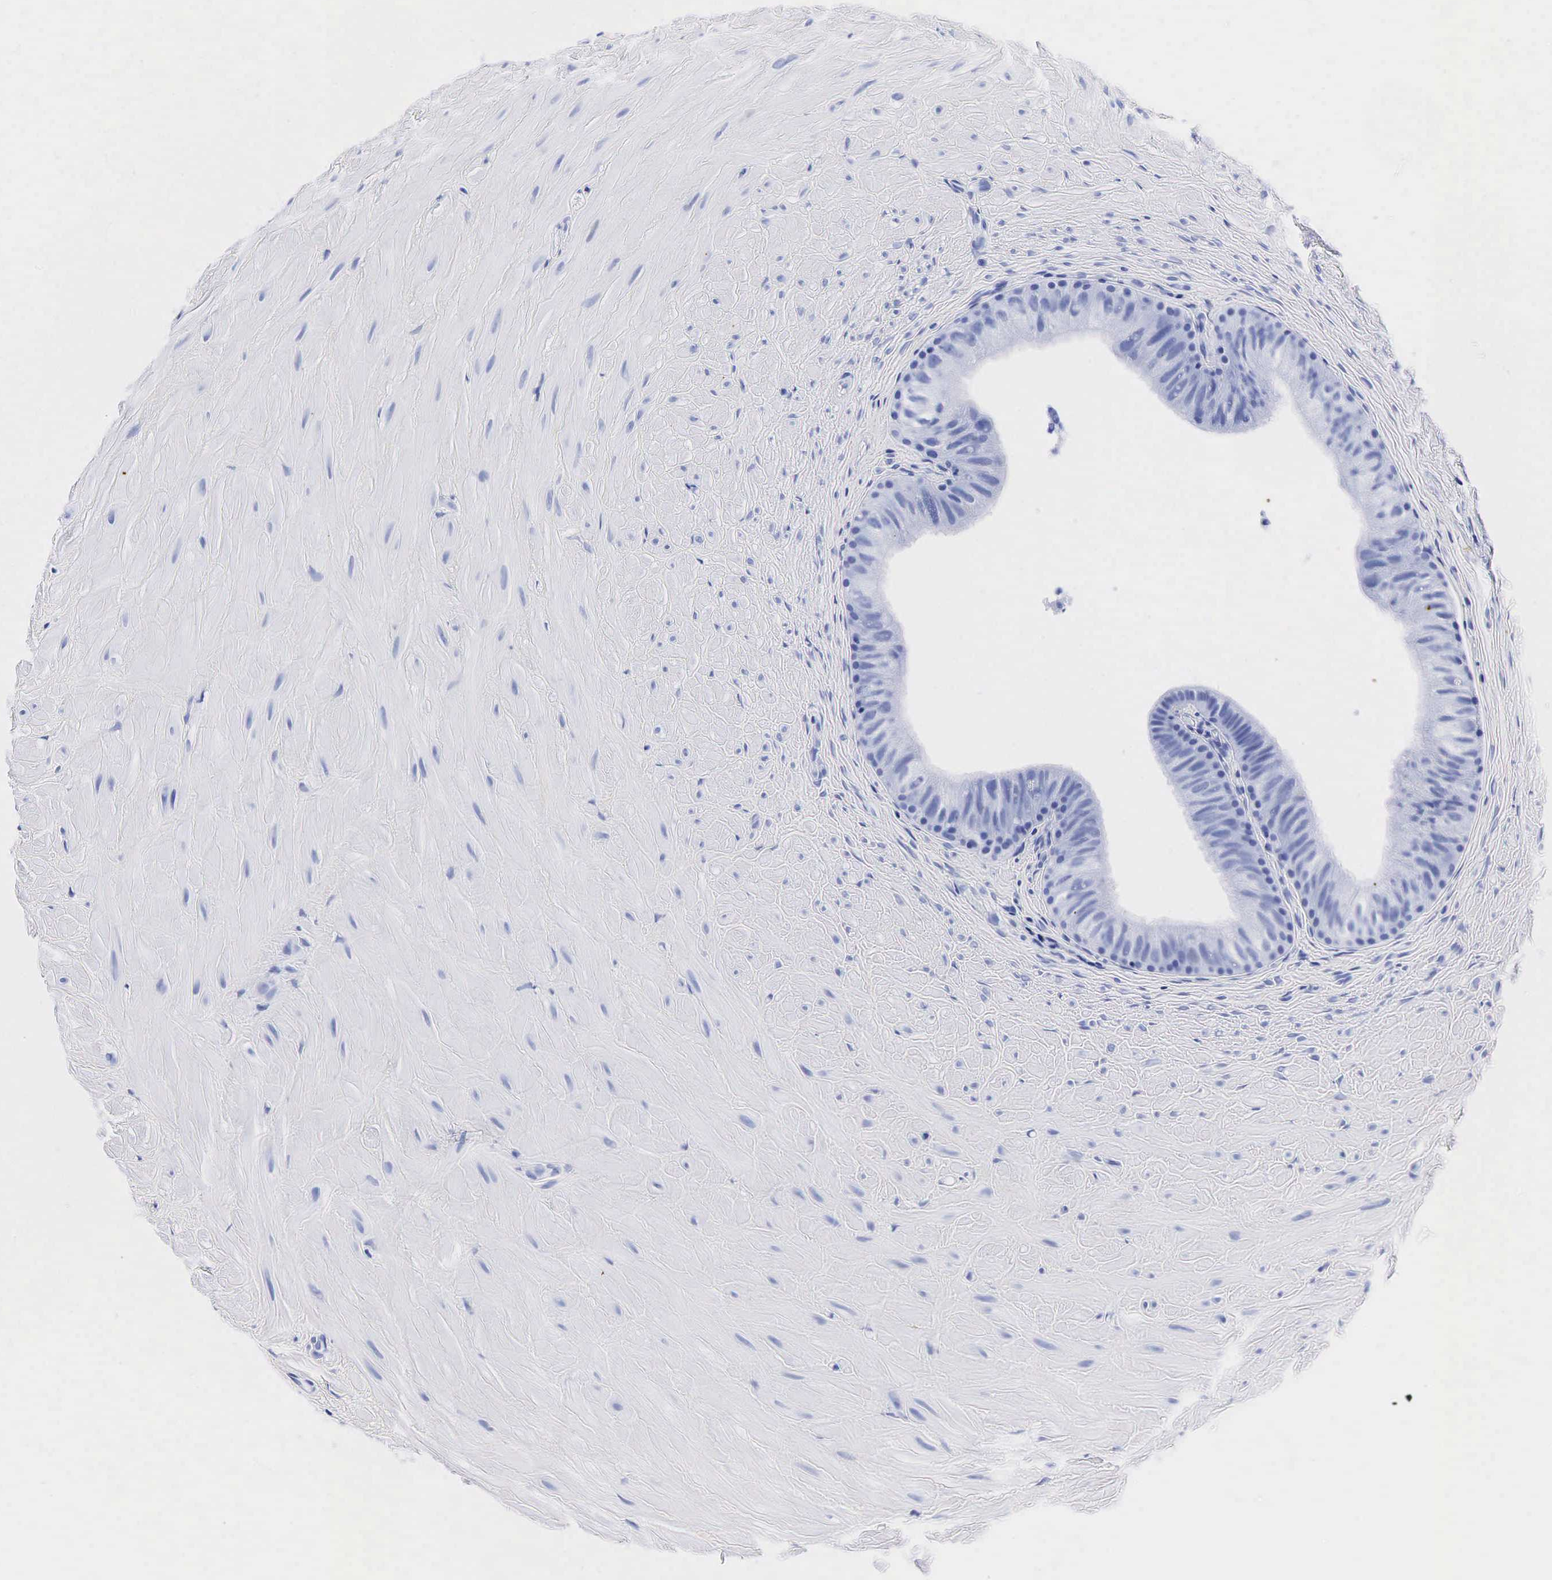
{"staining": {"intensity": "negative", "quantity": "none", "location": "none"}, "tissue": "epididymis", "cell_type": "Glandular cells", "image_type": "normal", "snomed": [{"axis": "morphology", "description": "Normal tissue, NOS"}, {"axis": "topography", "description": "Epididymis"}], "caption": "A high-resolution image shows immunohistochemistry (IHC) staining of benign epididymis, which shows no significant positivity in glandular cells.", "gene": "ACP3", "patient": {"sex": "male", "age": 37}}